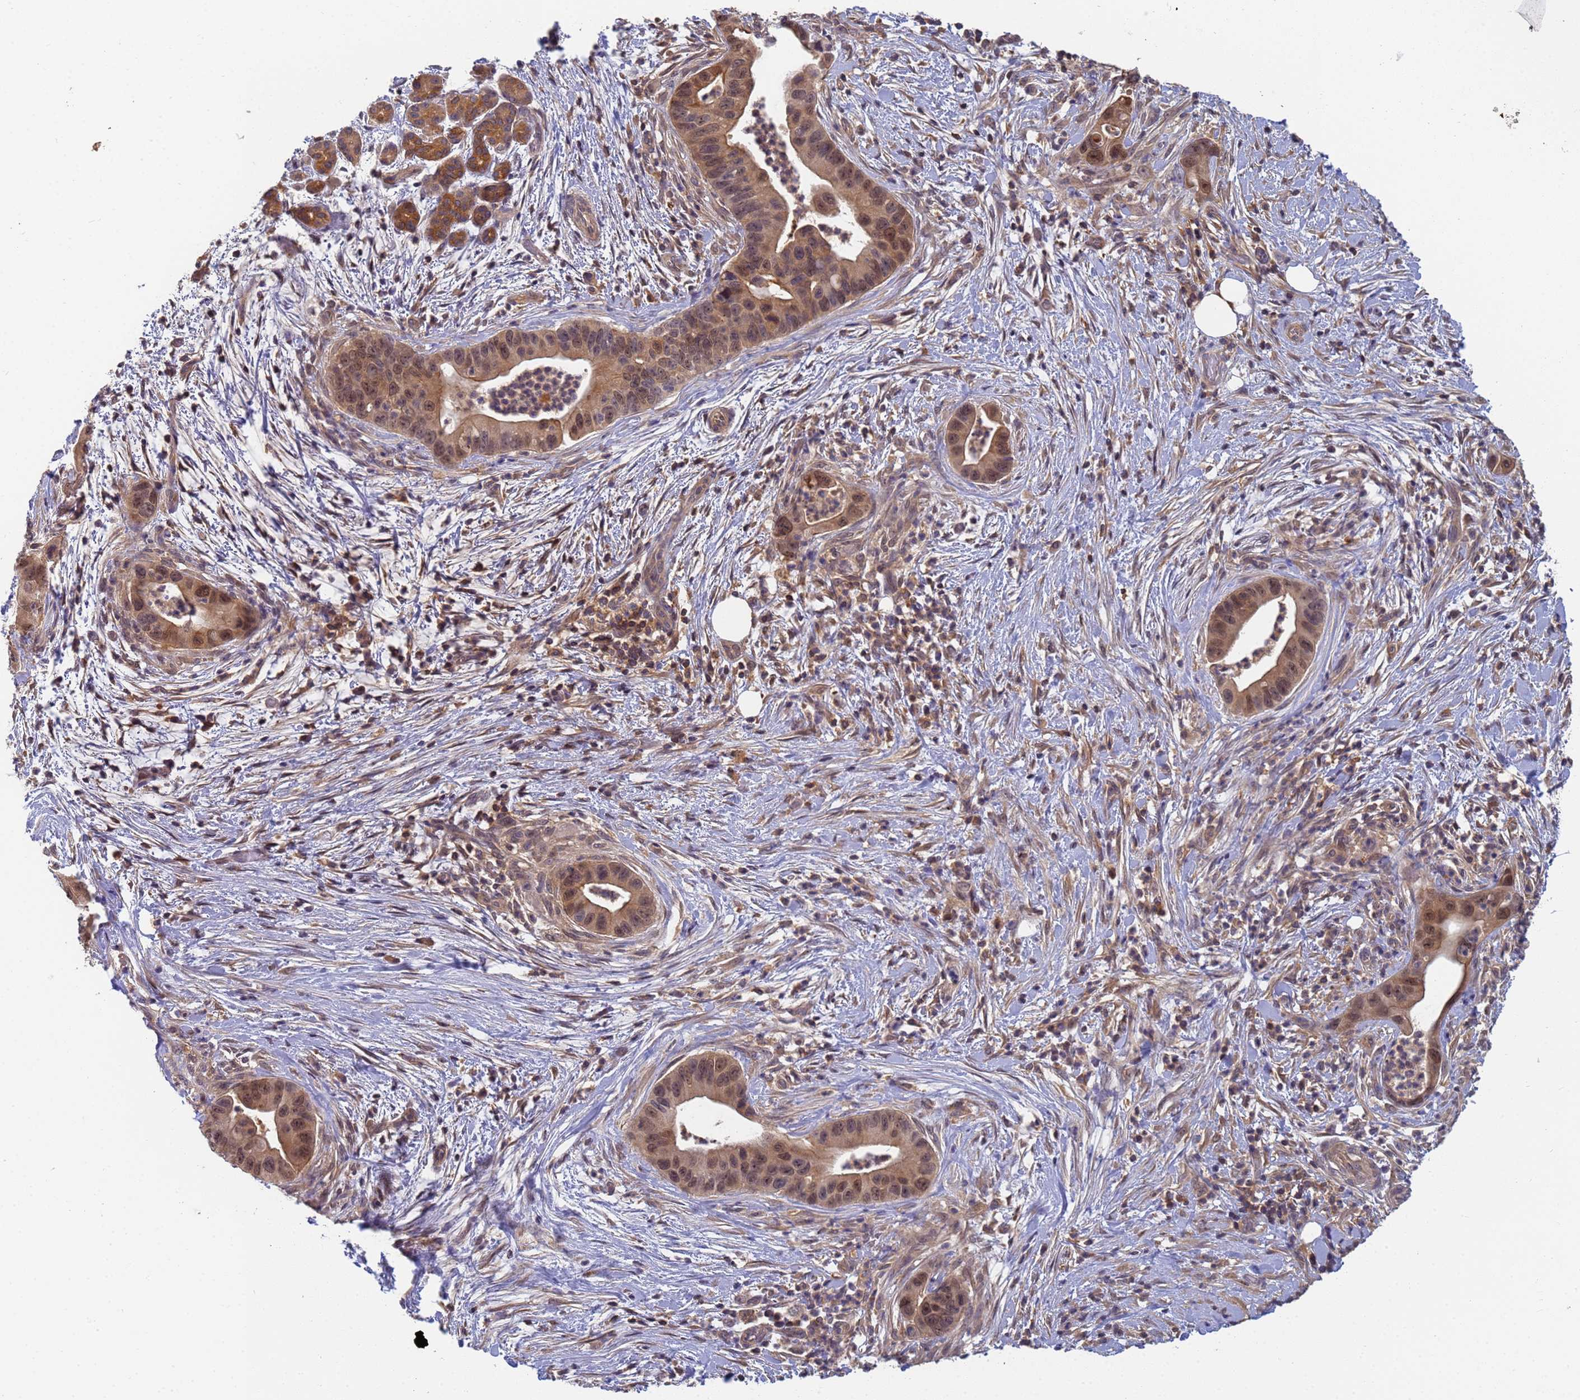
{"staining": {"intensity": "moderate", "quantity": ">75%", "location": "cytoplasmic/membranous,nuclear"}, "tissue": "pancreatic cancer", "cell_type": "Tumor cells", "image_type": "cancer", "snomed": [{"axis": "morphology", "description": "Adenocarcinoma, NOS"}, {"axis": "topography", "description": "Pancreas"}], "caption": "A medium amount of moderate cytoplasmic/membranous and nuclear expression is seen in about >75% of tumor cells in adenocarcinoma (pancreatic) tissue.", "gene": "SHARPIN", "patient": {"sex": "male", "age": 73}}